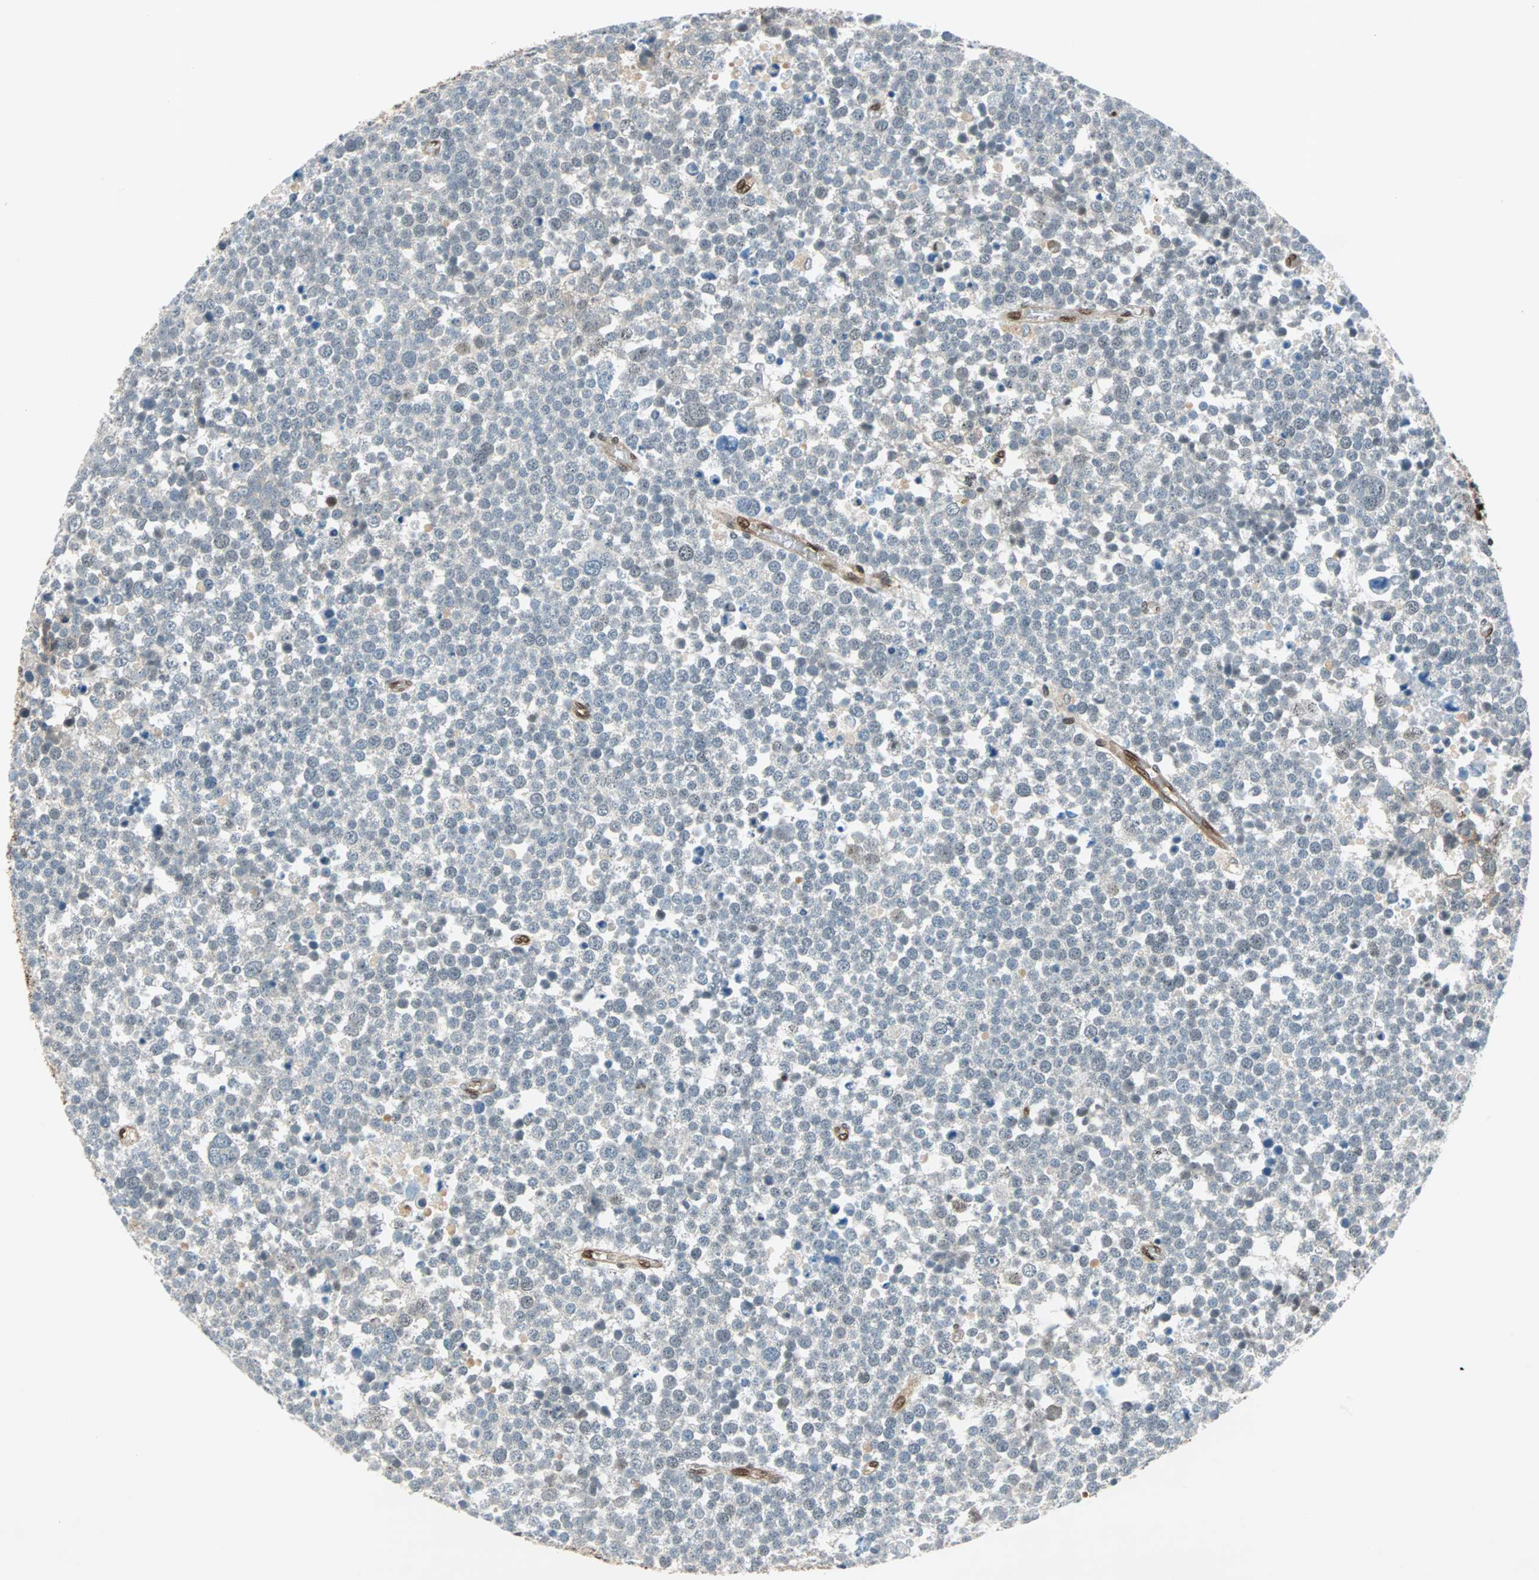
{"staining": {"intensity": "weak", "quantity": "<25%", "location": "cytoplasmic/membranous,nuclear"}, "tissue": "testis cancer", "cell_type": "Tumor cells", "image_type": "cancer", "snomed": [{"axis": "morphology", "description": "Seminoma, NOS"}, {"axis": "topography", "description": "Testis"}], "caption": "Protein analysis of seminoma (testis) shows no significant expression in tumor cells.", "gene": "WWTR1", "patient": {"sex": "male", "age": 71}}